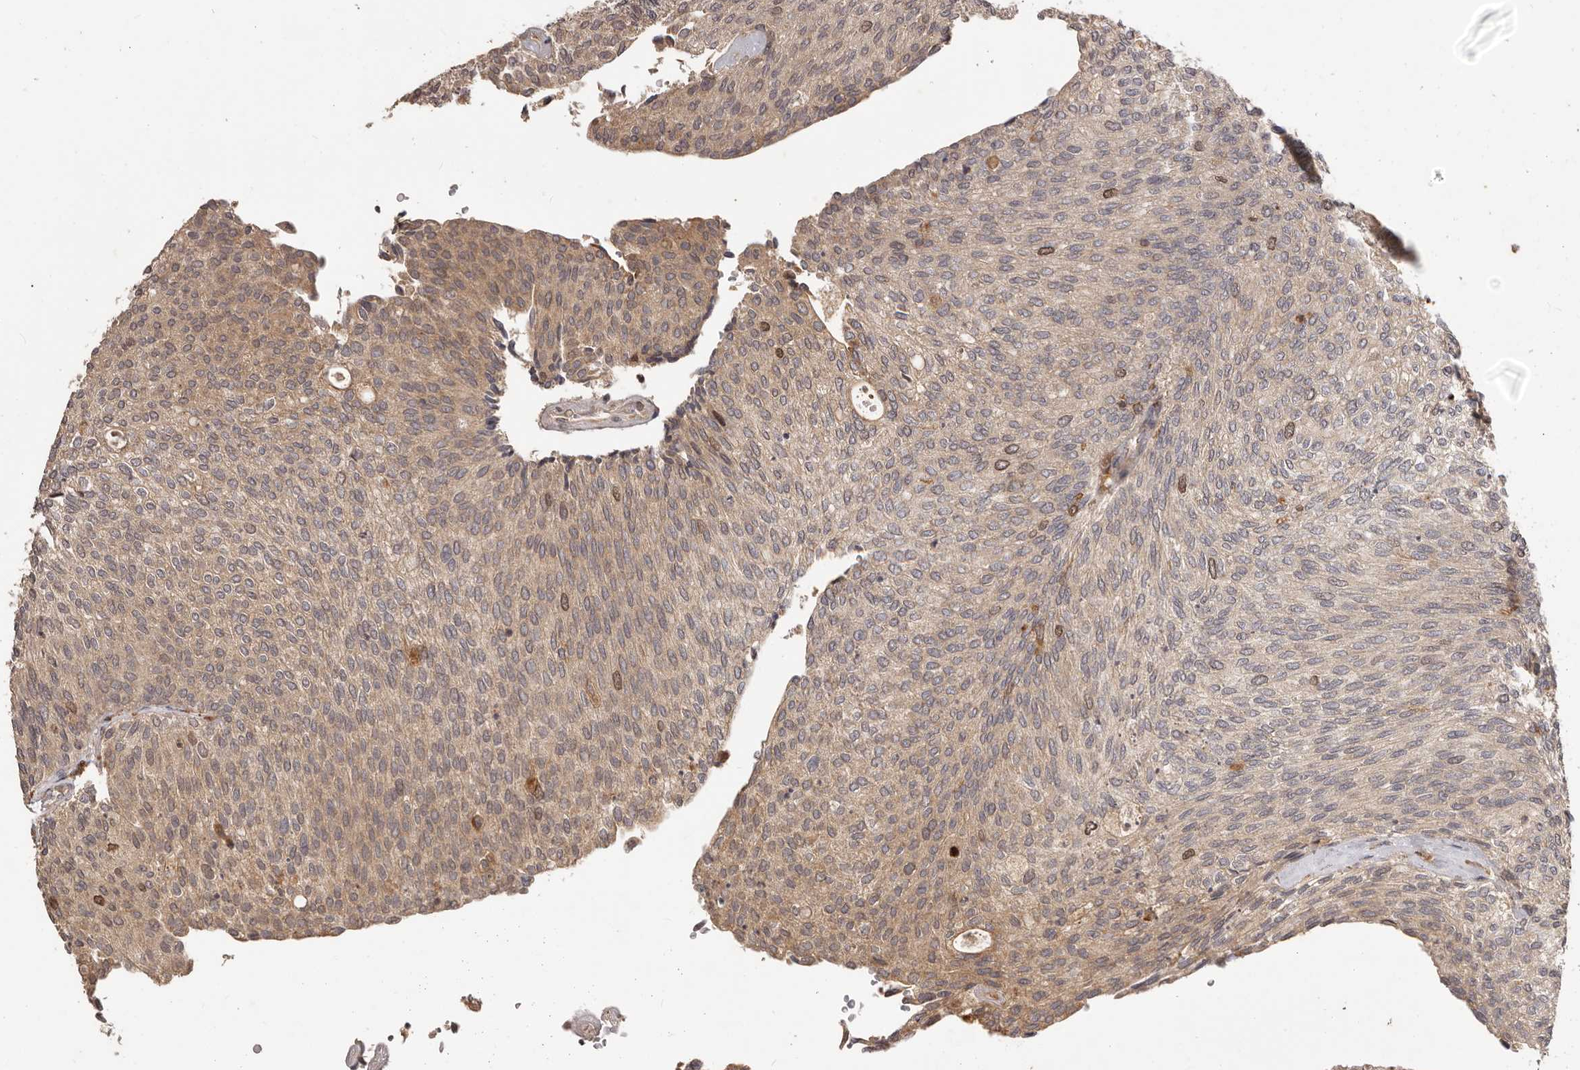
{"staining": {"intensity": "moderate", "quantity": "<25%", "location": "cytoplasmic/membranous,nuclear"}, "tissue": "urothelial cancer", "cell_type": "Tumor cells", "image_type": "cancer", "snomed": [{"axis": "morphology", "description": "Urothelial carcinoma, Low grade"}, {"axis": "topography", "description": "Urinary bladder"}], "caption": "A high-resolution histopathology image shows immunohistochemistry (IHC) staining of urothelial cancer, which reveals moderate cytoplasmic/membranous and nuclear positivity in about <25% of tumor cells.", "gene": "RNF187", "patient": {"sex": "female", "age": 79}}